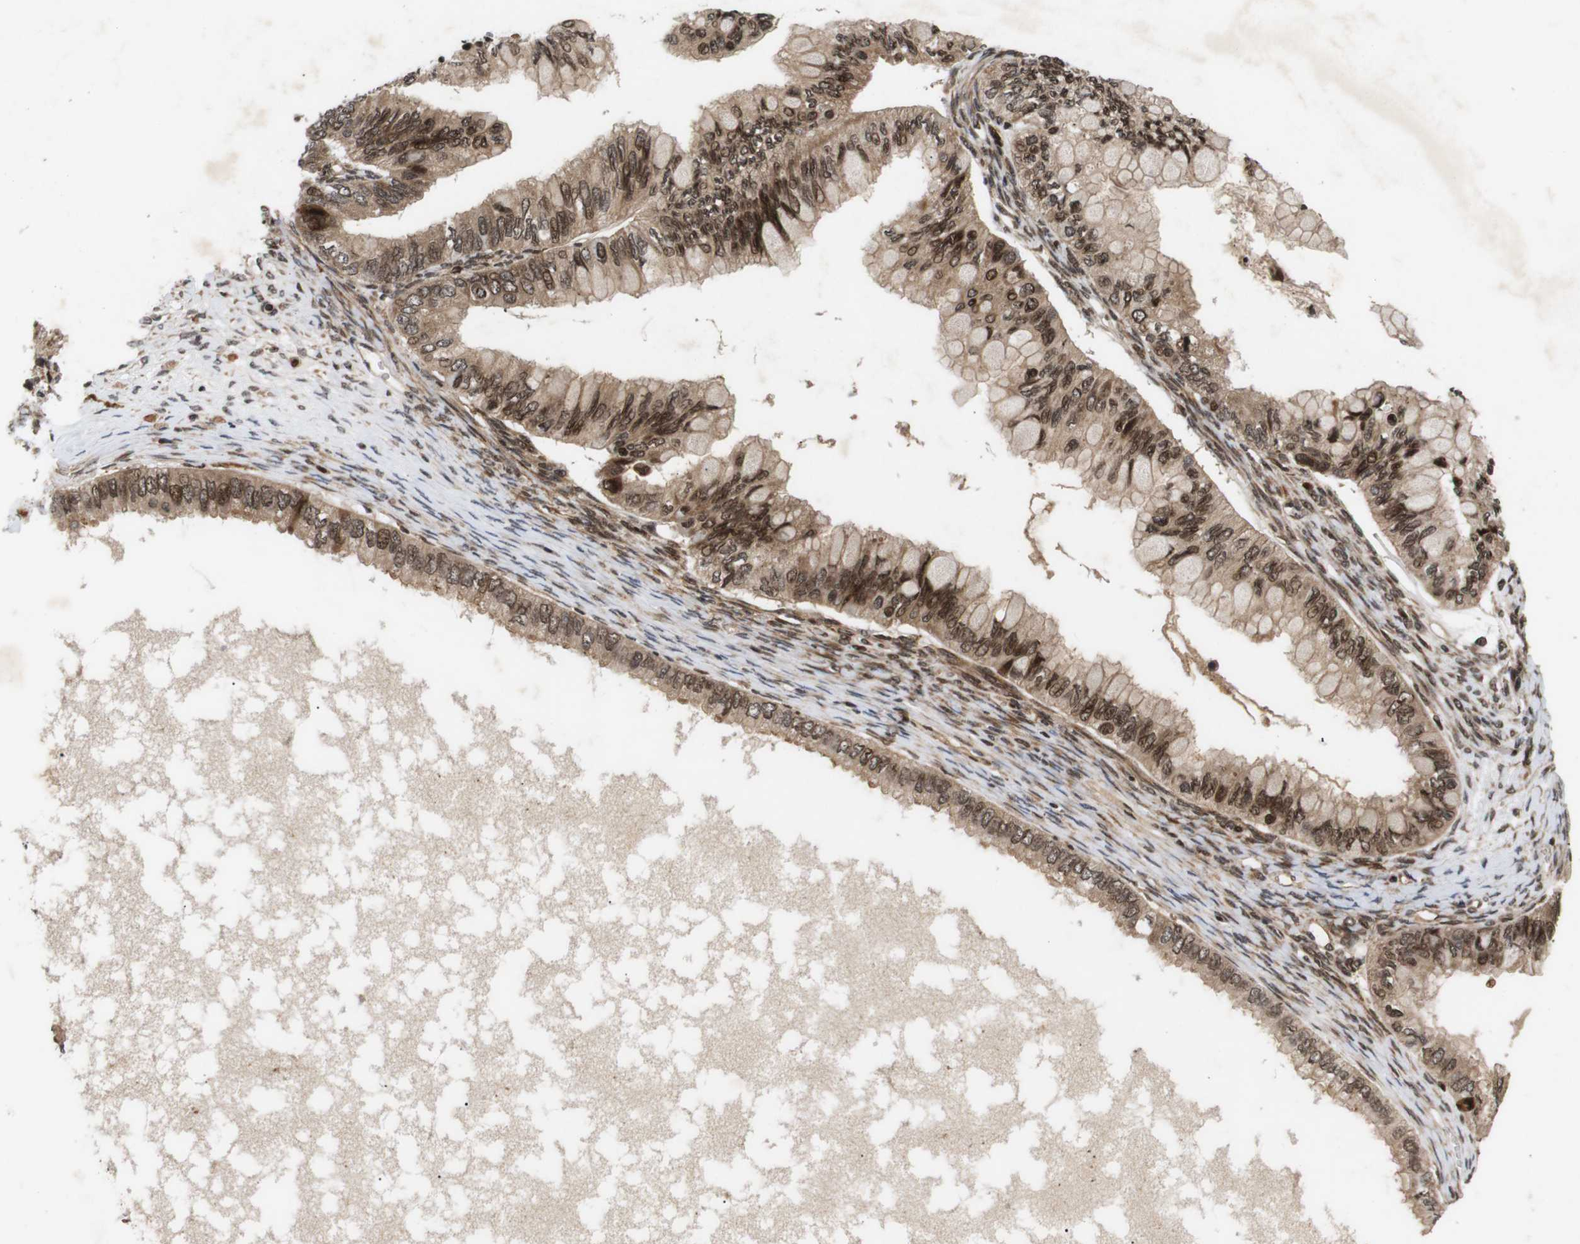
{"staining": {"intensity": "moderate", "quantity": ">75%", "location": "cytoplasmic/membranous,nuclear"}, "tissue": "ovarian cancer", "cell_type": "Tumor cells", "image_type": "cancer", "snomed": [{"axis": "morphology", "description": "Cystadenocarcinoma, mucinous, NOS"}, {"axis": "topography", "description": "Ovary"}], "caption": "Ovarian cancer (mucinous cystadenocarcinoma) stained with a protein marker displays moderate staining in tumor cells.", "gene": "KIF23", "patient": {"sex": "female", "age": 80}}